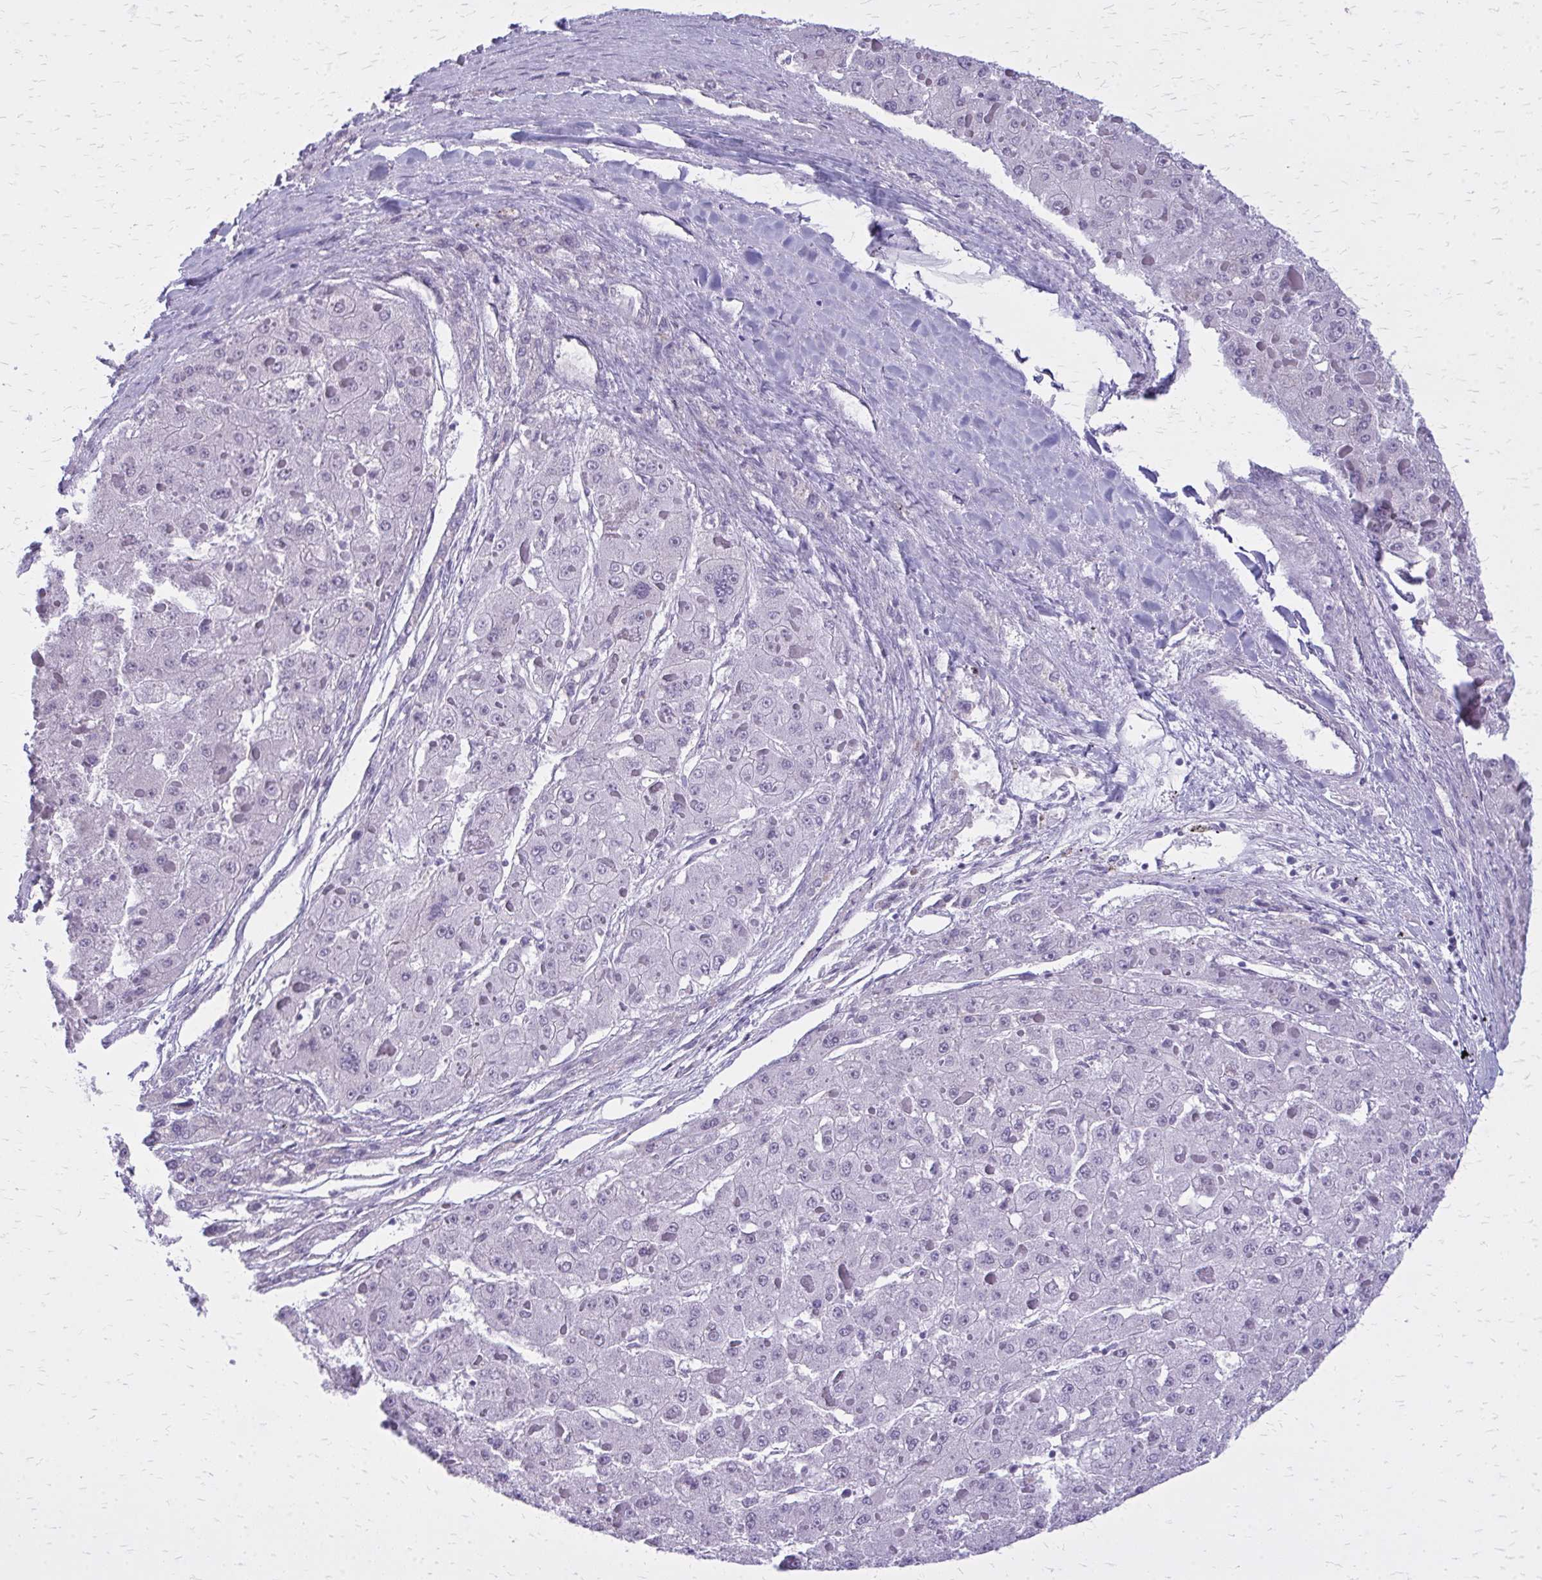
{"staining": {"intensity": "negative", "quantity": "none", "location": "none"}, "tissue": "liver cancer", "cell_type": "Tumor cells", "image_type": "cancer", "snomed": [{"axis": "morphology", "description": "Carcinoma, Hepatocellular, NOS"}, {"axis": "topography", "description": "Liver"}], "caption": "High magnification brightfield microscopy of hepatocellular carcinoma (liver) stained with DAB (brown) and counterstained with hematoxylin (blue): tumor cells show no significant expression.", "gene": "PLCB1", "patient": {"sex": "female", "age": 73}}